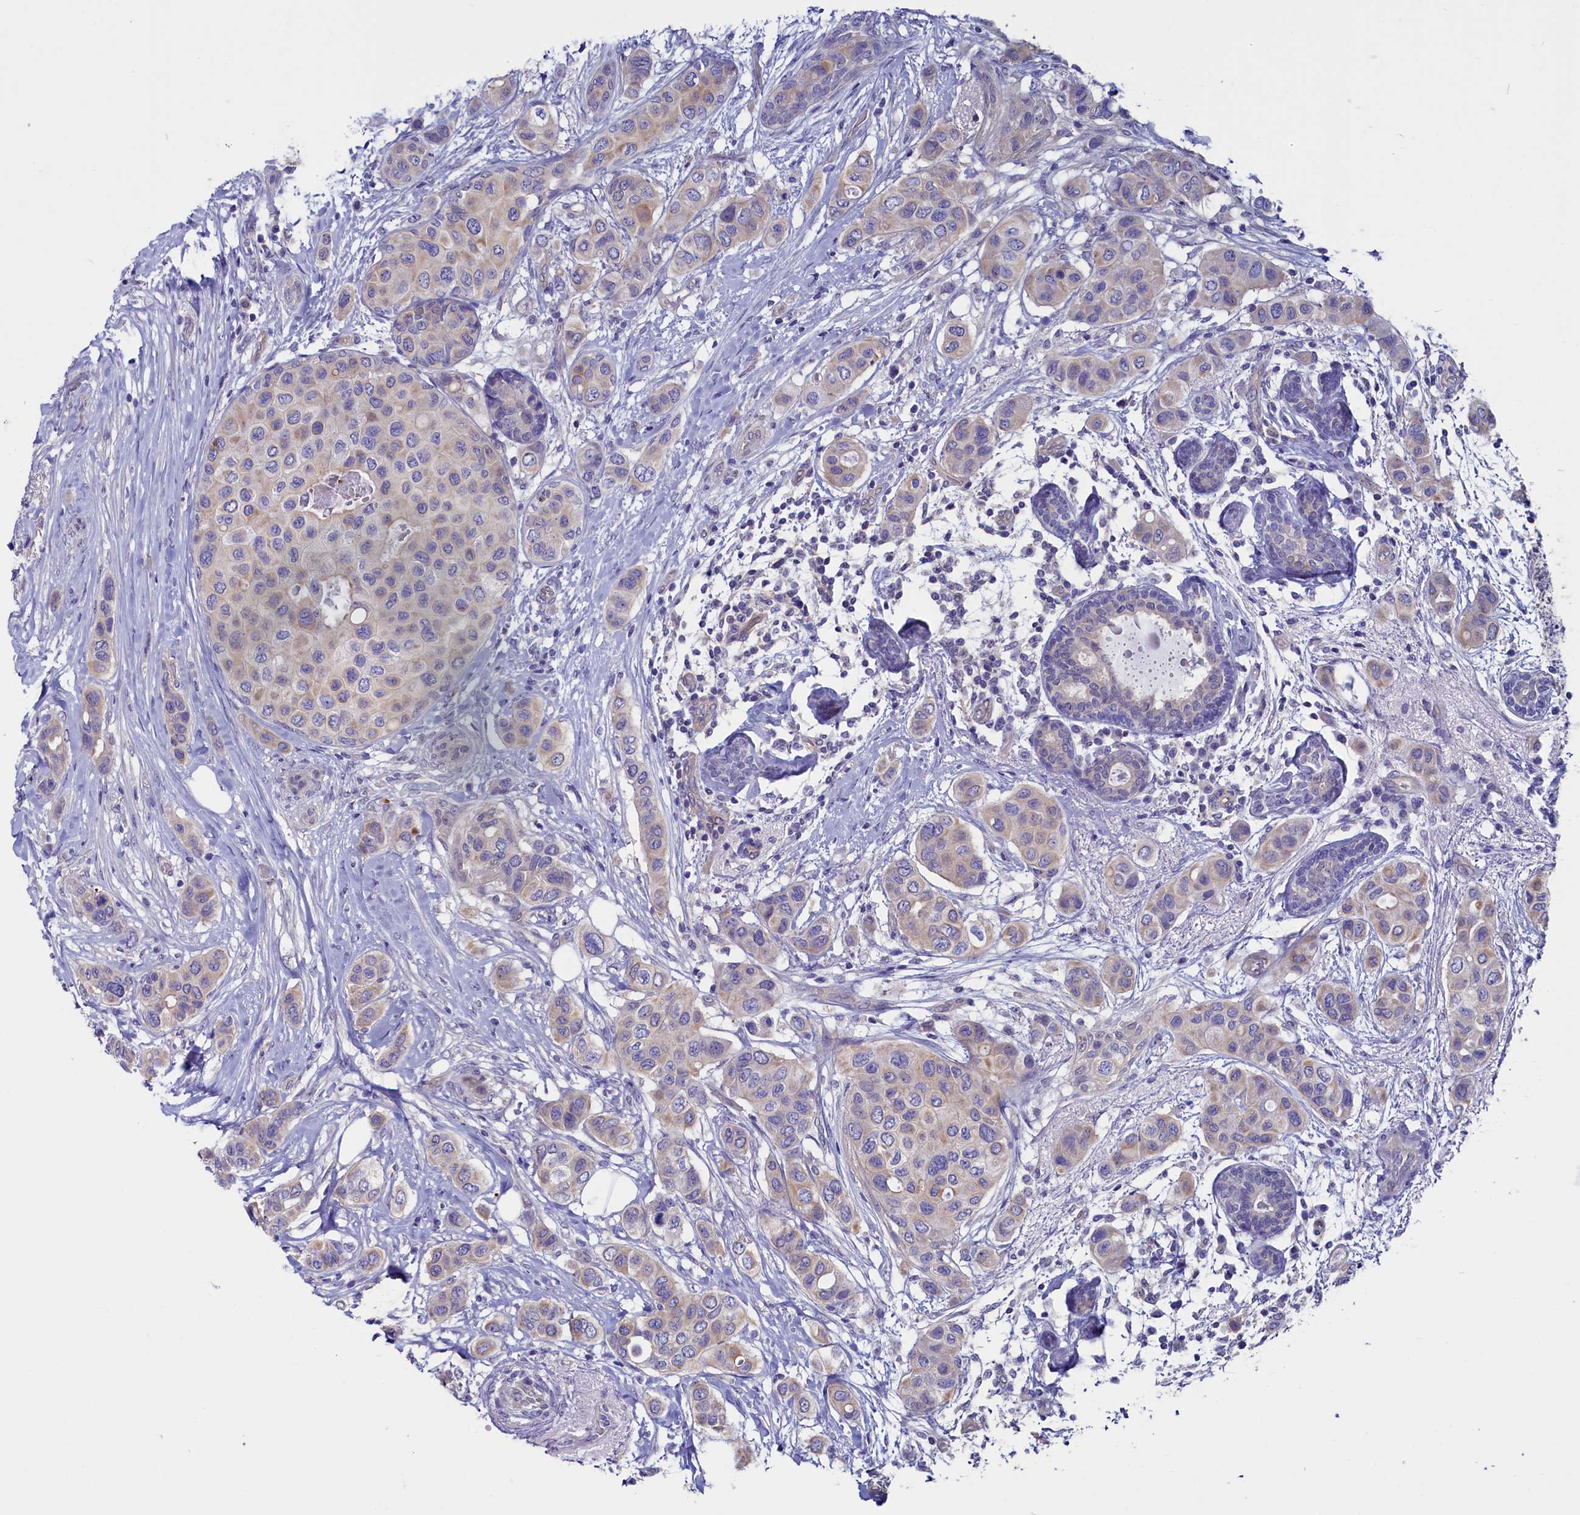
{"staining": {"intensity": "weak", "quantity": "25%-75%", "location": "cytoplasmic/membranous"}, "tissue": "breast cancer", "cell_type": "Tumor cells", "image_type": "cancer", "snomed": [{"axis": "morphology", "description": "Lobular carcinoma"}, {"axis": "topography", "description": "Breast"}], "caption": "Immunohistochemical staining of breast cancer (lobular carcinoma) reveals weak cytoplasmic/membranous protein staining in about 25%-75% of tumor cells. Nuclei are stained in blue.", "gene": "CIAPIN1", "patient": {"sex": "female", "age": 51}}